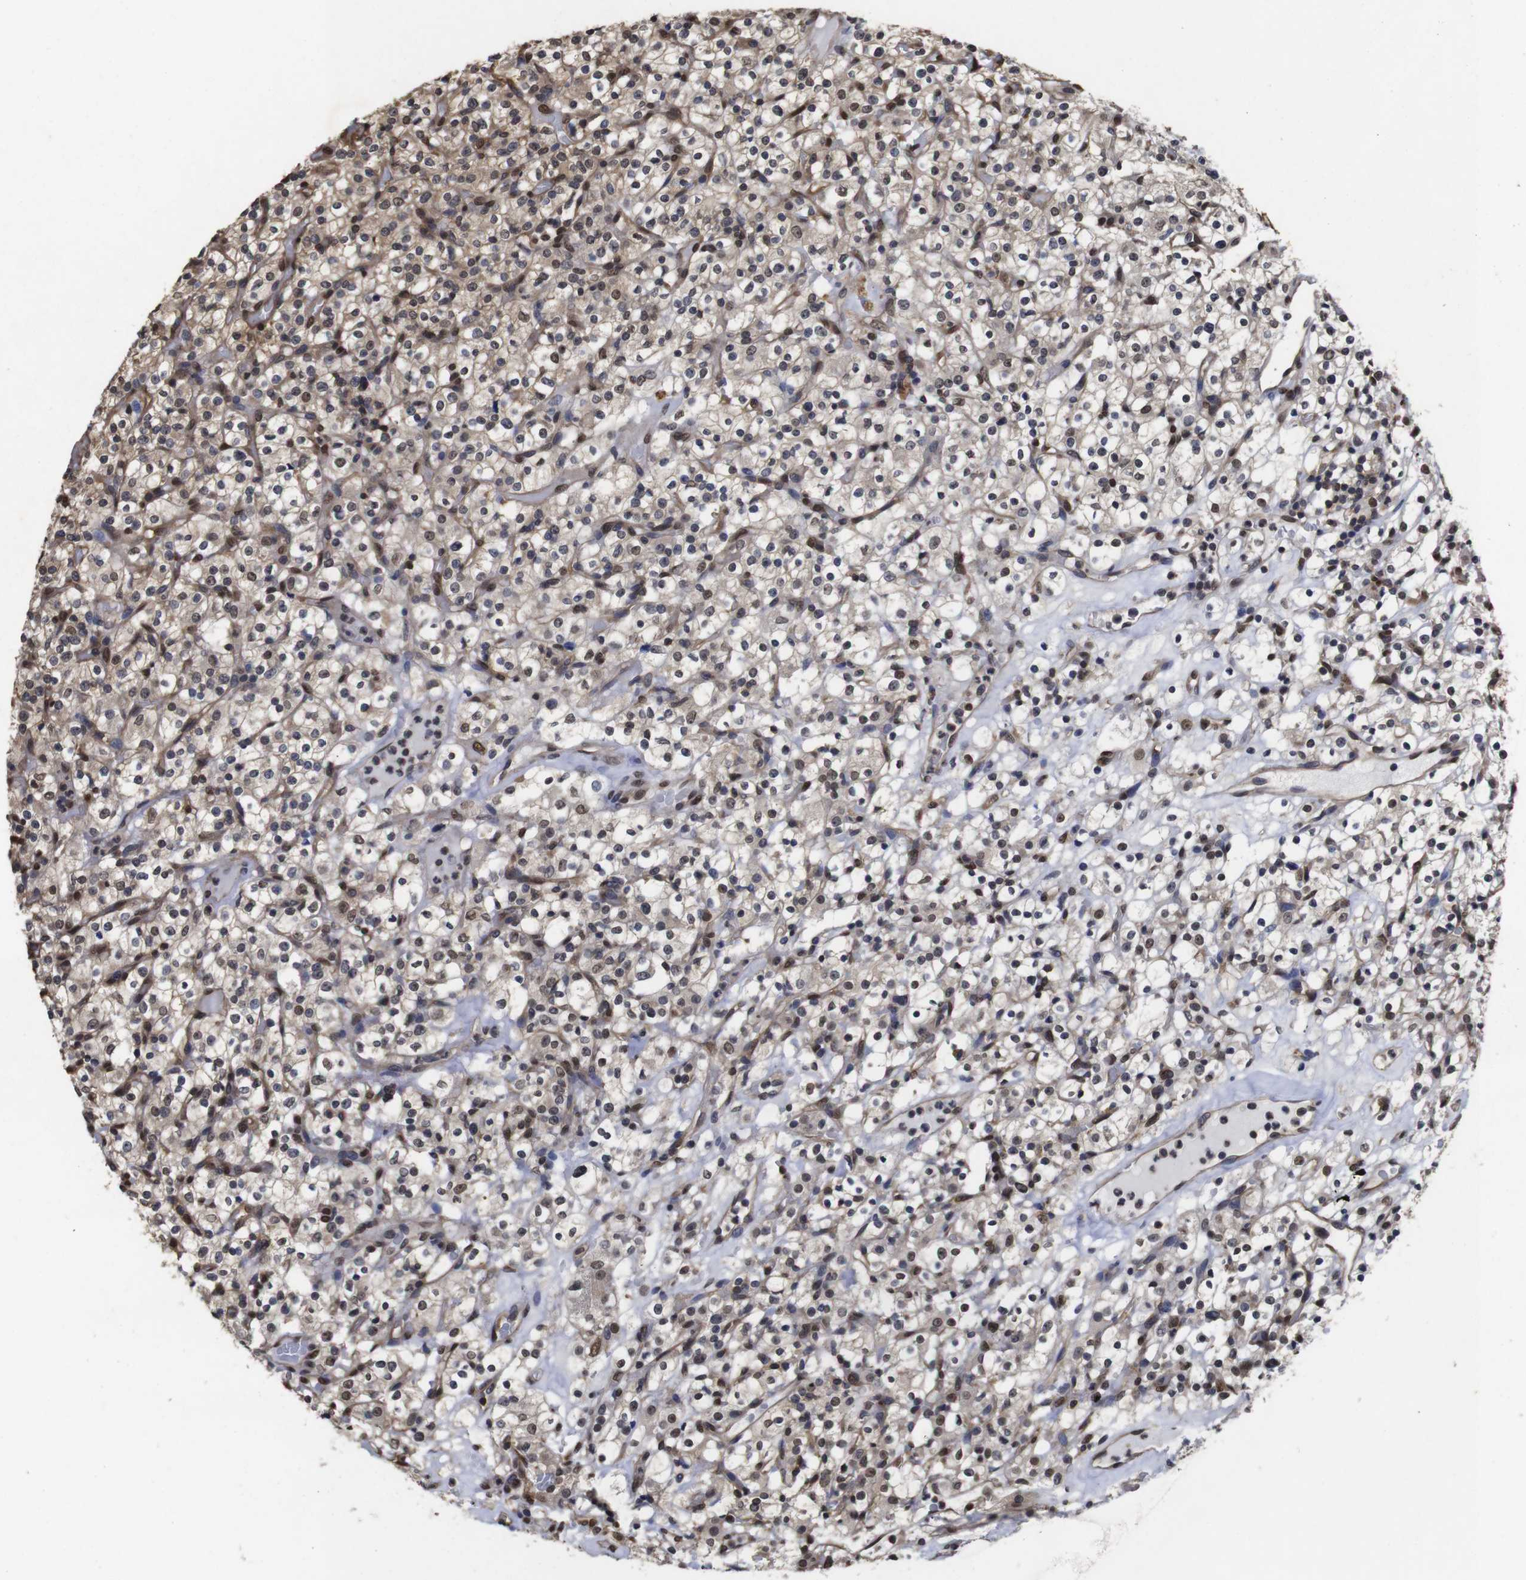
{"staining": {"intensity": "weak", "quantity": ">75%", "location": "cytoplasmic/membranous,nuclear"}, "tissue": "renal cancer", "cell_type": "Tumor cells", "image_type": "cancer", "snomed": [{"axis": "morphology", "description": "Normal tissue, NOS"}, {"axis": "morphology", "description": "Adenocarcinoma, NOS"}, {"axis": "topography", "description": "Kidney"}], "caption": "Tumor cells exhibit low levels of weak cytoplasmic/membranous and nuclear staining in about >75% of cells in adenocarcinoma (renal).", "gene": "SUMO3", "patient": {"sex": "female", "age": 72}}